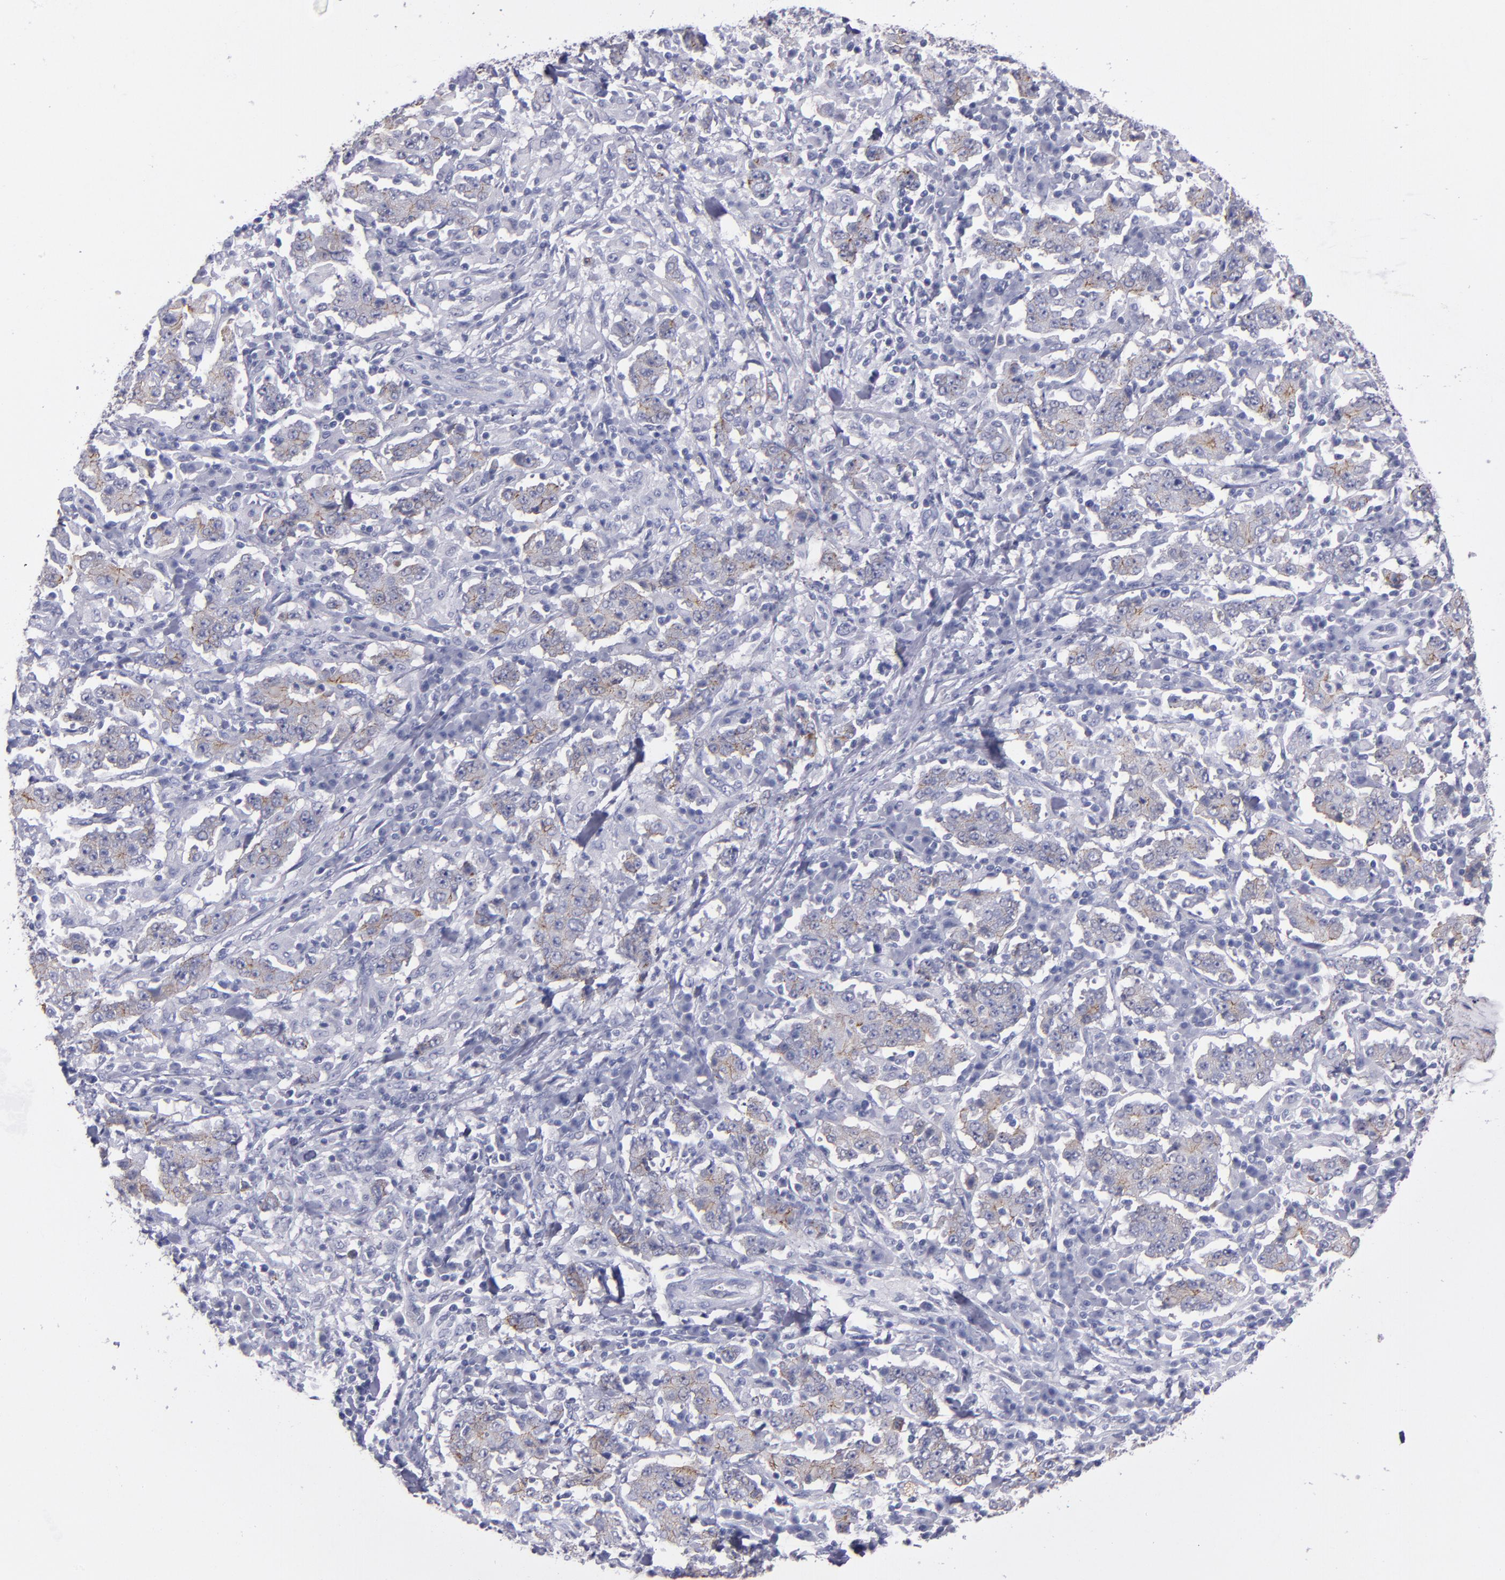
{"staining": {"intensity": "moderate", "quantity": ">75%", "location": "cytoplasmic/membranous"}, "tissue": "stomach cancer", "cell_type": "Tumor cells", "image_type": "cancer", "snomed": [{"axis": "morphology", "description": "Normal tissue, NOS"}, {"axis": "morphology", "description": "Adenocarcinoma, NOS"}, {"axis": "topography", "description": "Stomach, upper"}, {"axis": "topography", "description": "Stomach"}], "caption": "Stomach adenocarcinoma tissue displays moderate cytoplasmic/membranous positivity in approximately >75% of tumor cells, visualized by immunohistochemistry.", "gene": "CDH3", "patient": {"sex": "male", "age": 59}}